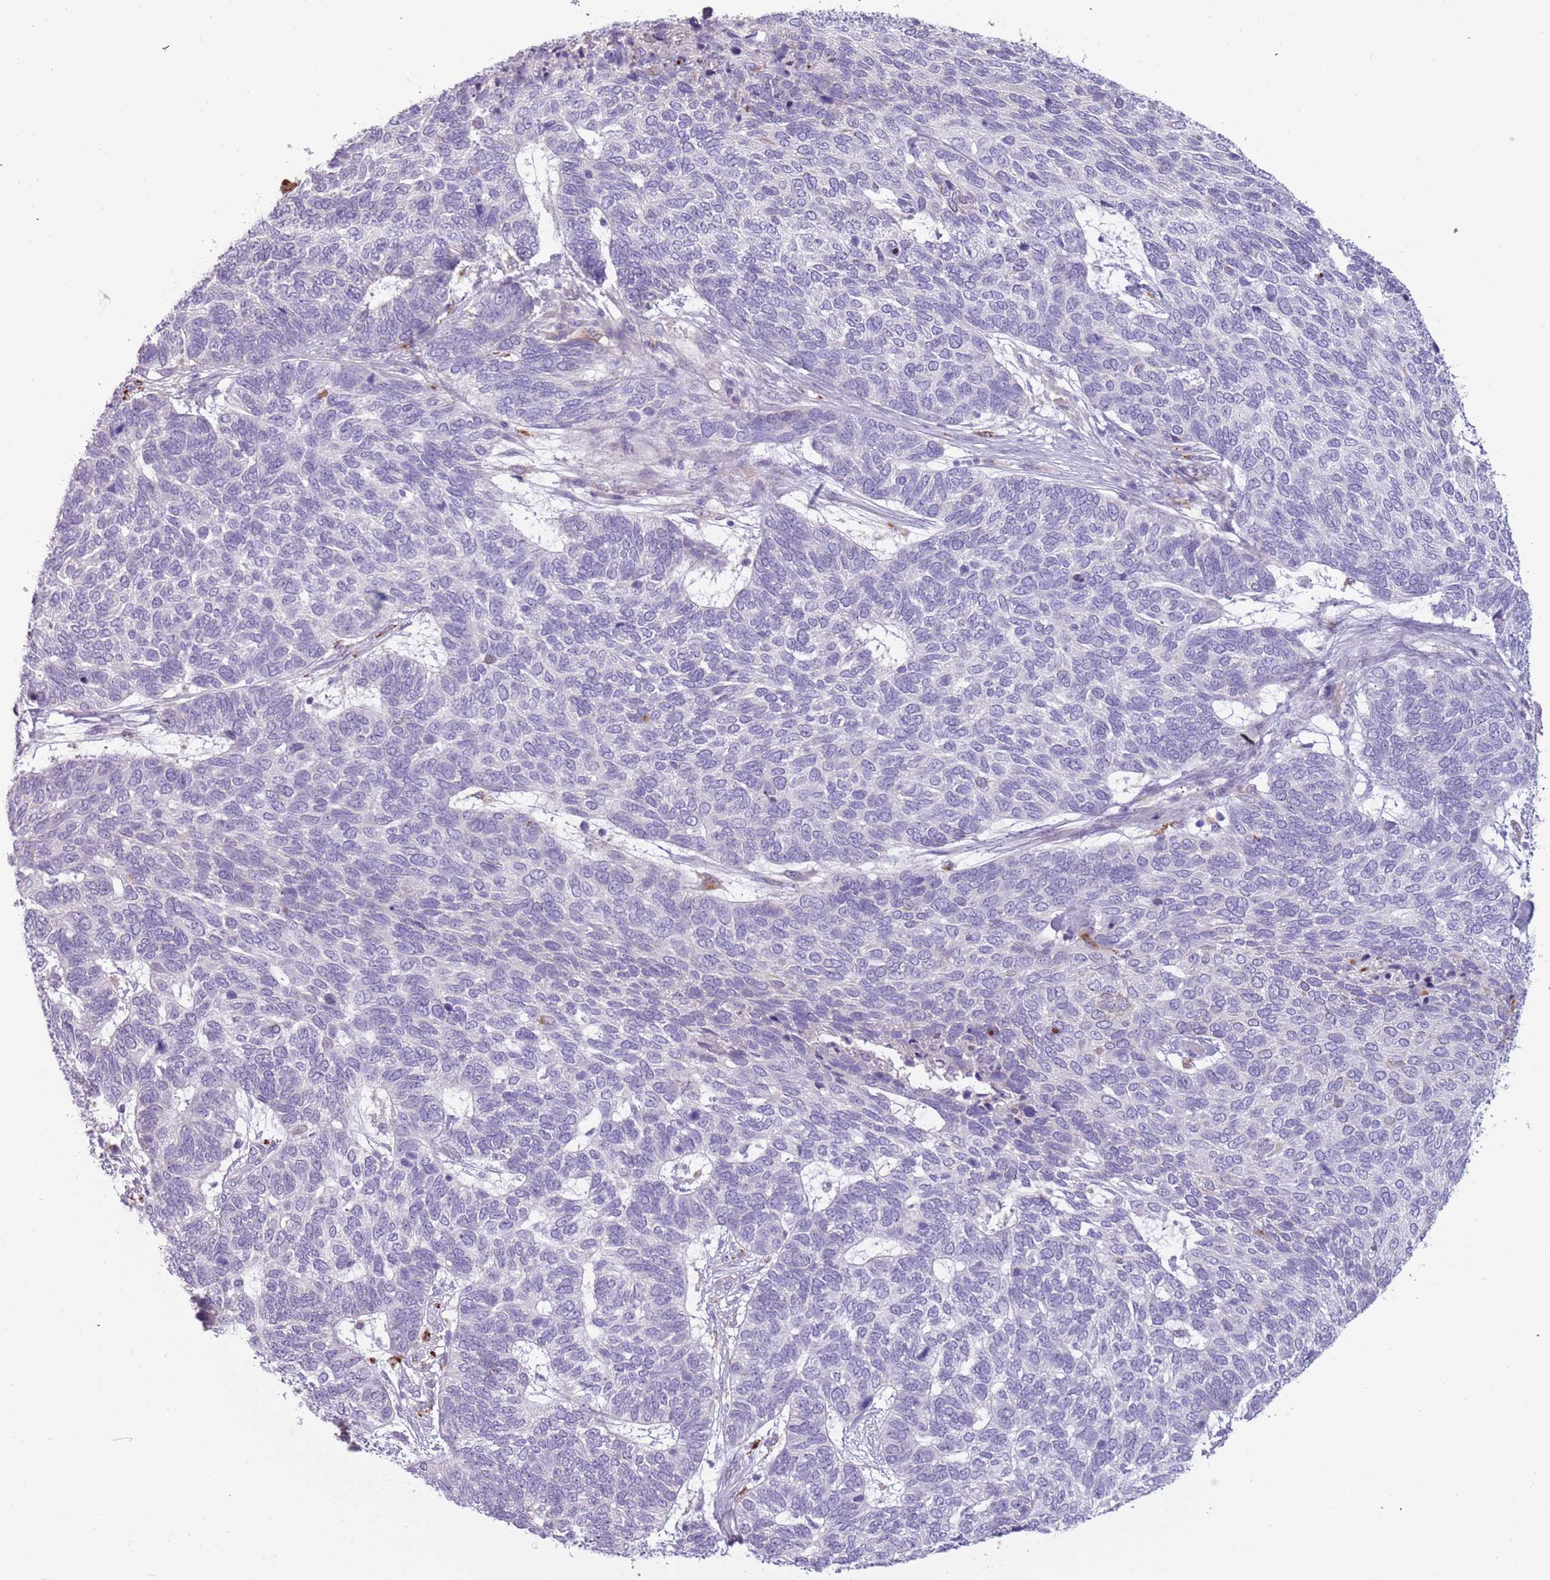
{"staining": {"intensity": "negative", "quantity": "none", "location": "none"}, "tissue": "skin cancer", "cell_type": "Tumor cells", "image_type": "cancer", "snomed": [{"axis": "morphology", "description": "Basal cell carcinoma"}, {"axis": "topography", "description": "Skin"}], "caption": "Basal cell carcinoma (skin) stained for a protein using immunohistochemistry exhibits no positivity tumor cells.", "gene": "NWD2", "patient": {"sex": "female", "age": 65}}